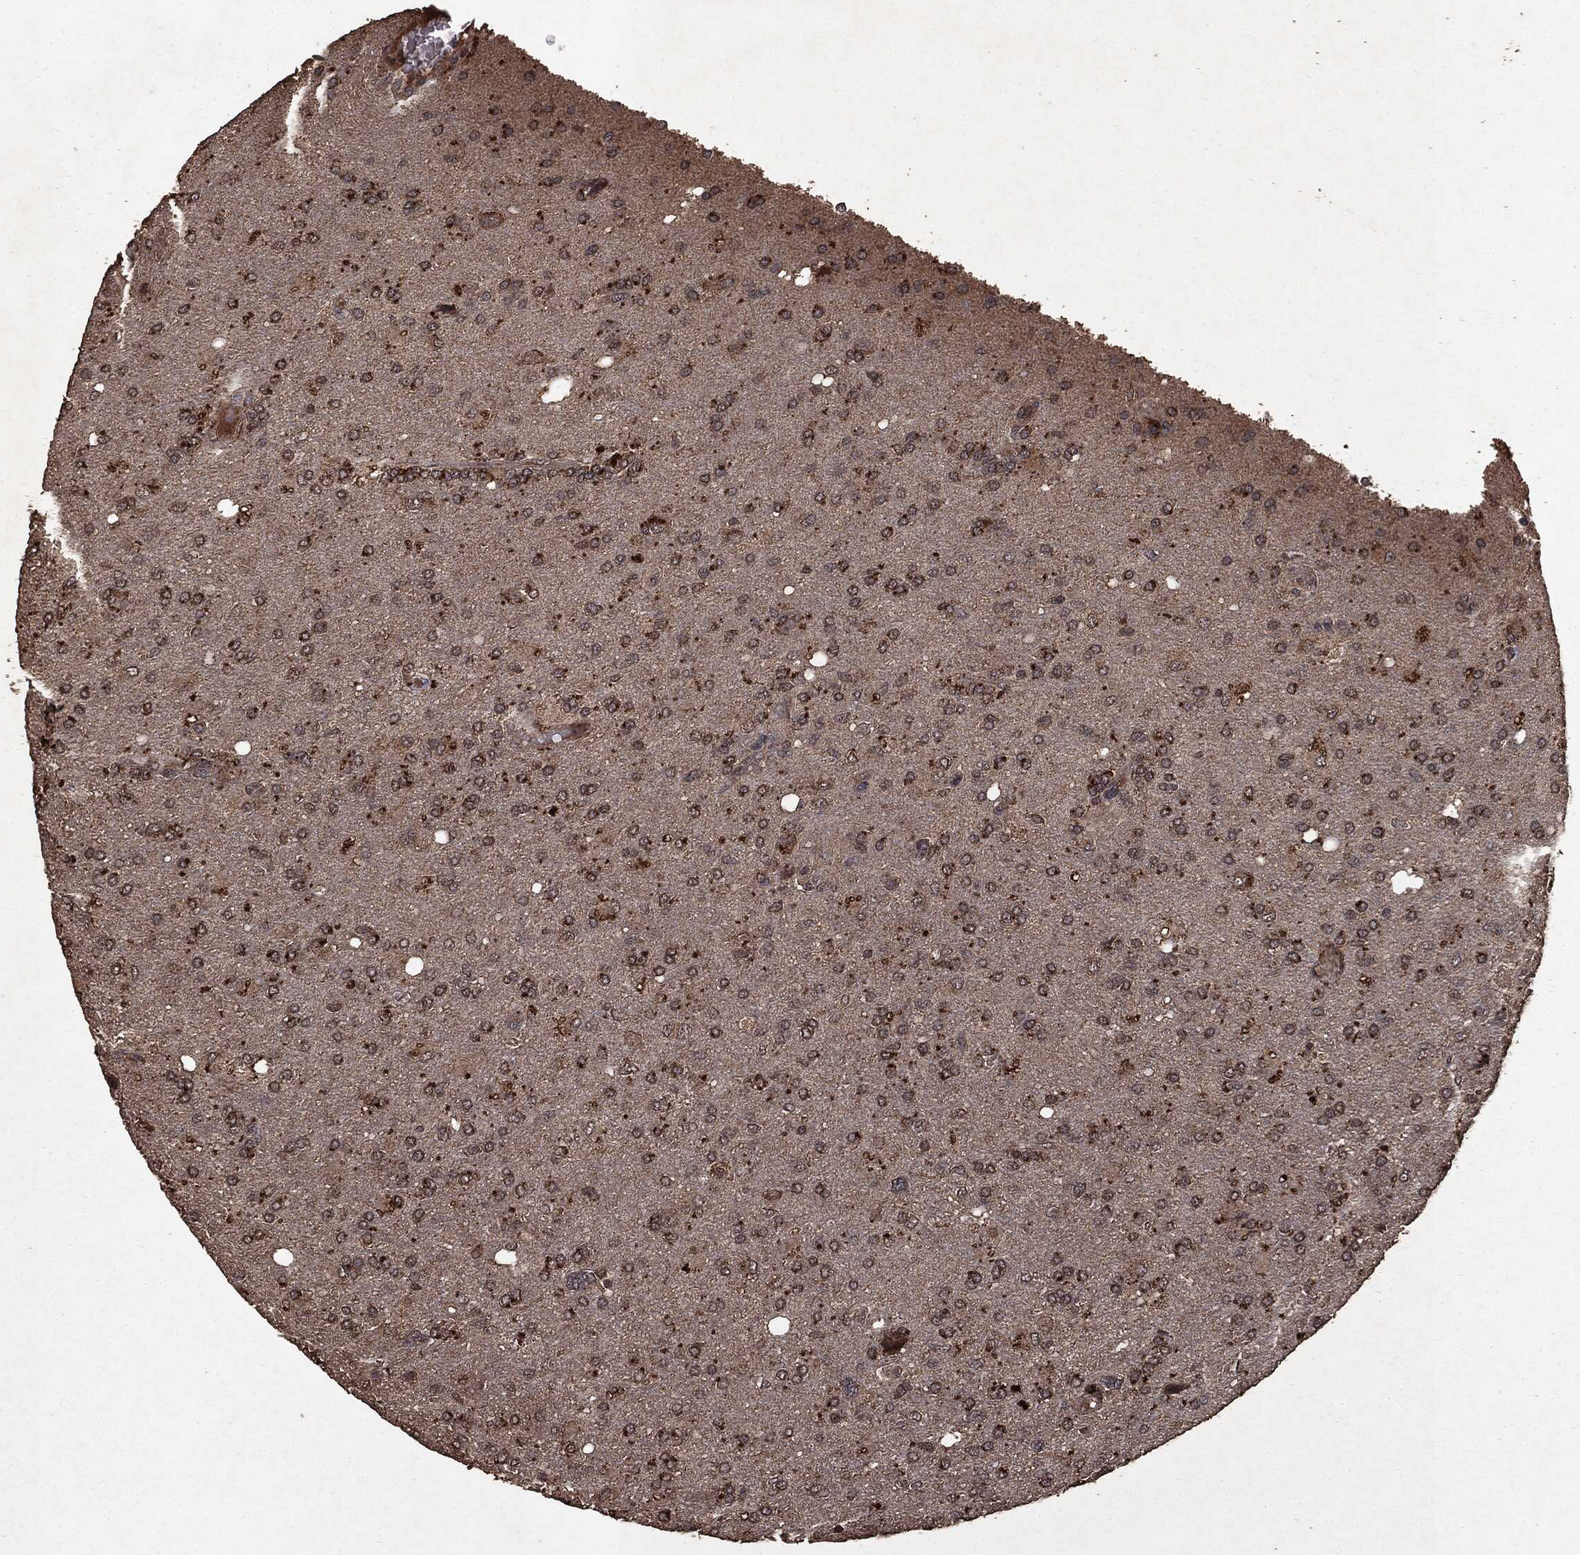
{"staining": {"intensity": "strong", "quantity": "25%-75%", "location": "cytoplasmic/membranous"}, "tissue": "glioma", "cell_type": "Tumor cells", "image_type": "cancer", "snomed": [{"axis": "morphology", "description": "Glioma, malignant, High grade"}, {"axis": "topography", "description": "Cerebral cortex"}], "caption": "Human high-grade glioma (malignant) stained with a brown dye displays strong cytoplasmic/membranous positive staining in approximately 25%-75% of tumor cells.", "gene": "NME1", "patient": {"sex": "male", "age": 70}}